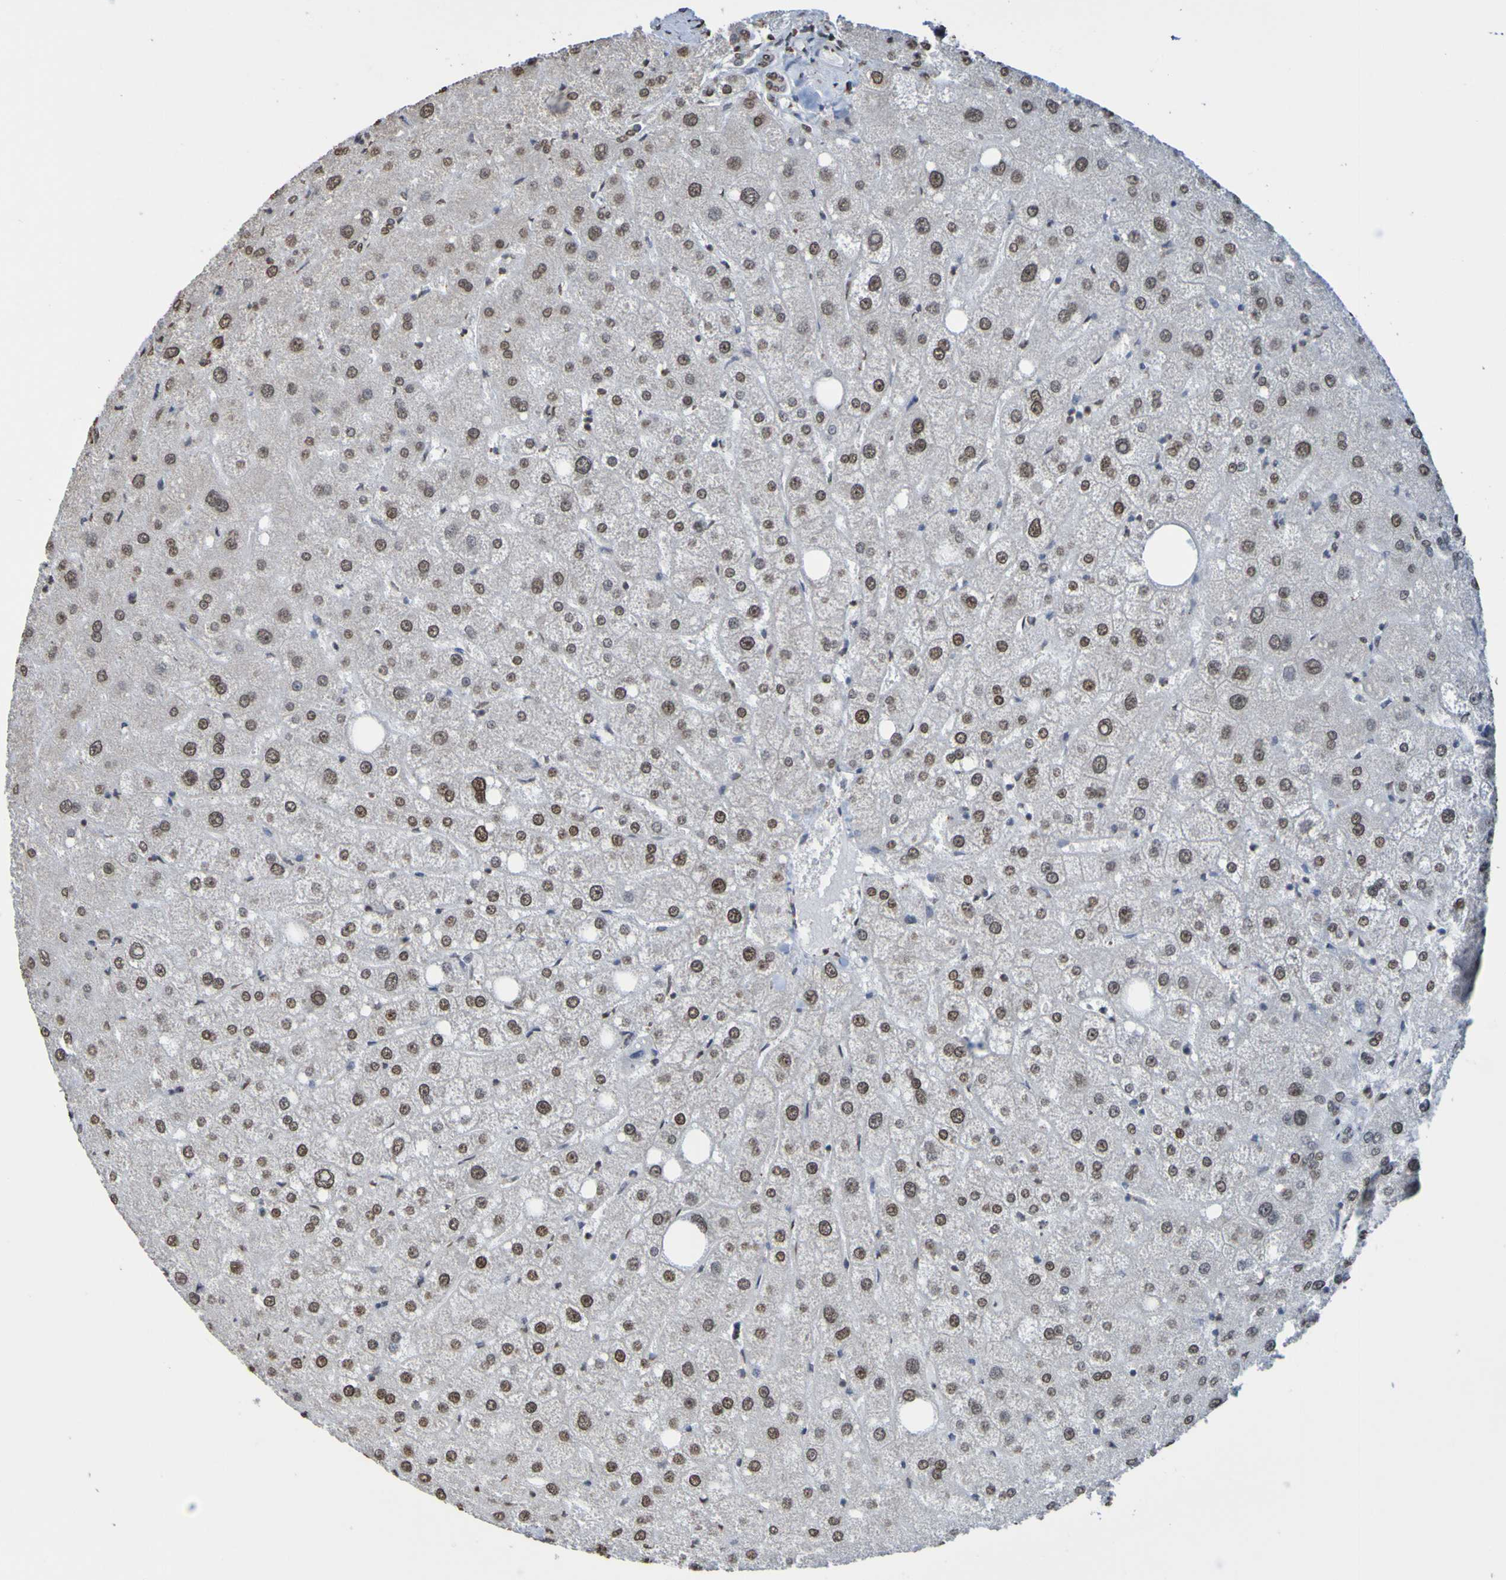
{"staining": {"intensity": "moderate", "quantity": ">75%", "location": "nuclear"}, "tissue": "liver", "cell_type": "Cholangiocytes", "image_type": "normal", "snomed": [{"axis": "morphology", "description": "Normal tissue, NOS"}, {"axis": "topography", "description": "Liver"}], "caption": "Brown immunohistochemical staining in normal liver shows moderate nuclear expression in about >75% of cholangiocytes. The staining was performed using DAB, with brown indicating positive protein expression. Nuclei are stained blue with hematoxylin.", "gene": "ALKBH2", "patient": {"sex": "male", "age": 73}}